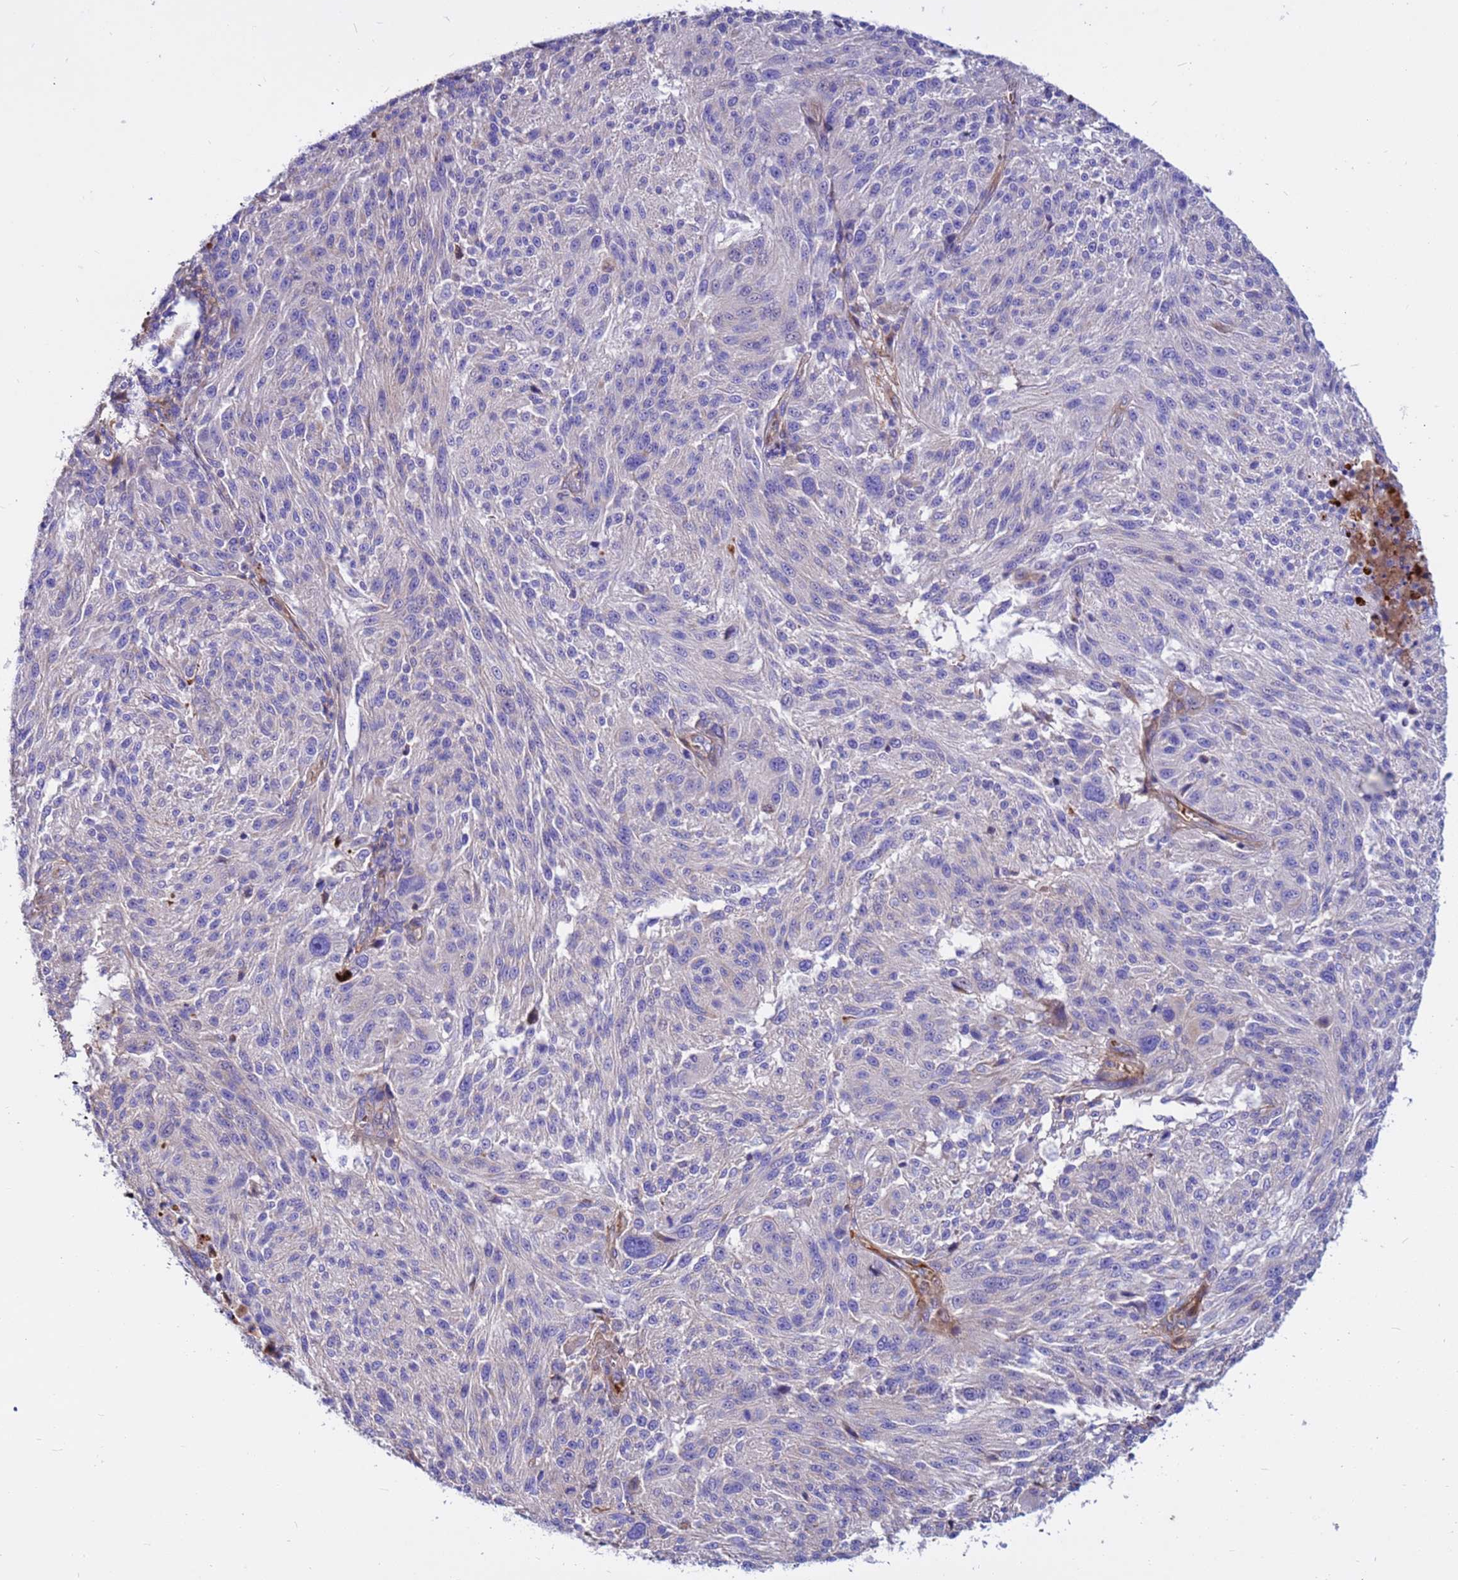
{"staining": {"intensity": "negative", "quantity": "none", "location": "none"}, "tissue": "melanoma", "cell_type": "Tumor cells", "image_type": "cancer", "snomed": [{"axis": "morphology", "description": "Malignant melanoma, NOS"}, {"axis": "topography", "description": "Skin"}], "caption": "Immunohistochemistry (IHC) of malignant melanoma reveals no expression in tumor cells.", "gene": "CRHBP", "patient": {"sex": "male", "age": 53}}